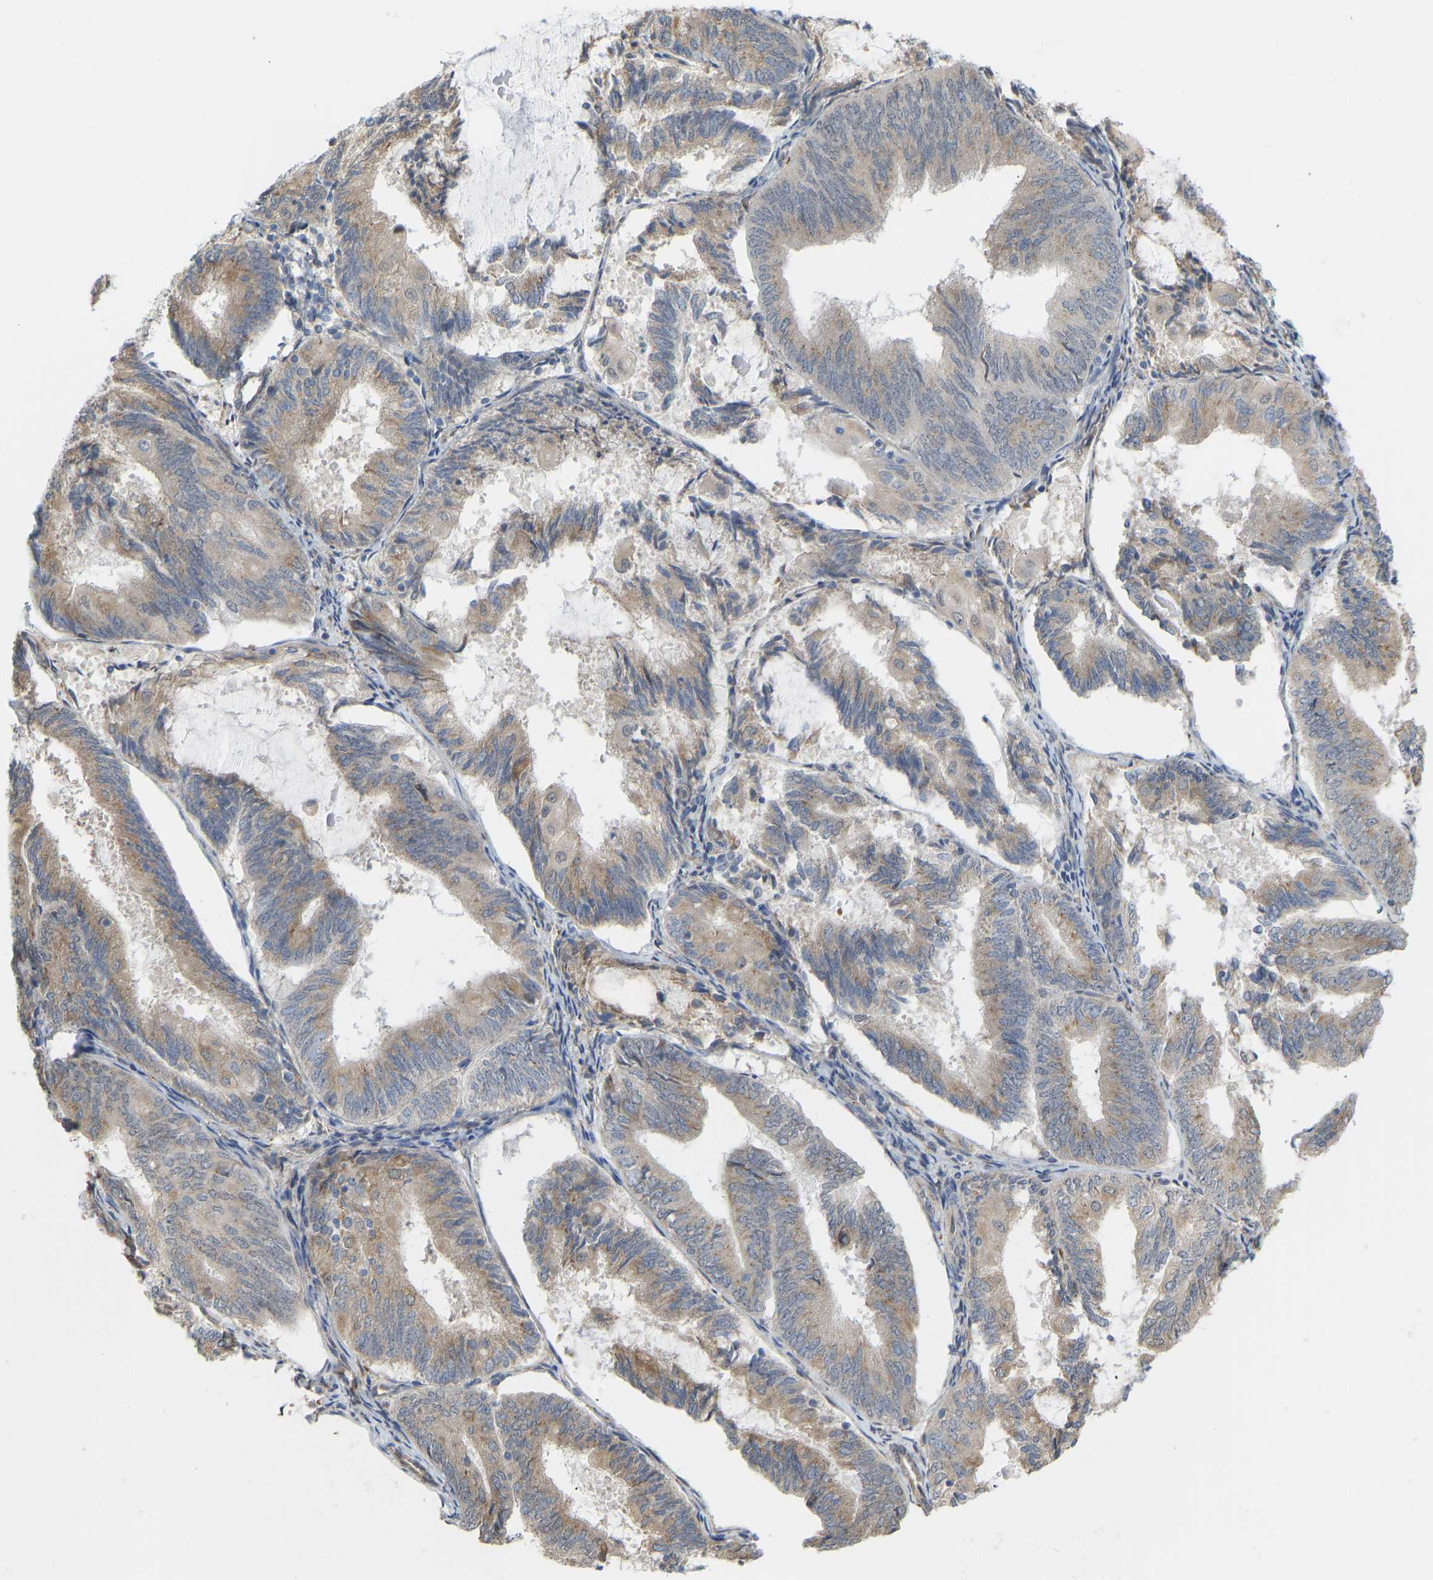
{"staining": {"intensity": "weak", "quantity": ">75%", "location": "cytoplasmic/membranous"}, "tissue": "endometrial cancer", "cell_type": "Tumor cells", "image_type": "cancer", "snomed": [{"axis": "morphology", "description": "Adenocarcinoma, NOS"}, {"axis": "topography", "description": "Endometrium"}], "caption": "DAB immunohistochemical staining of human endometrial cancer exhibits weak cytoplasmic/membranous protein positivity in approximately >75% of tumor cells. (DAB IHC with brightfield microscopy, high magnification).", "gene": "BEND3", "patient": {"sex": "female", "age": 81}}